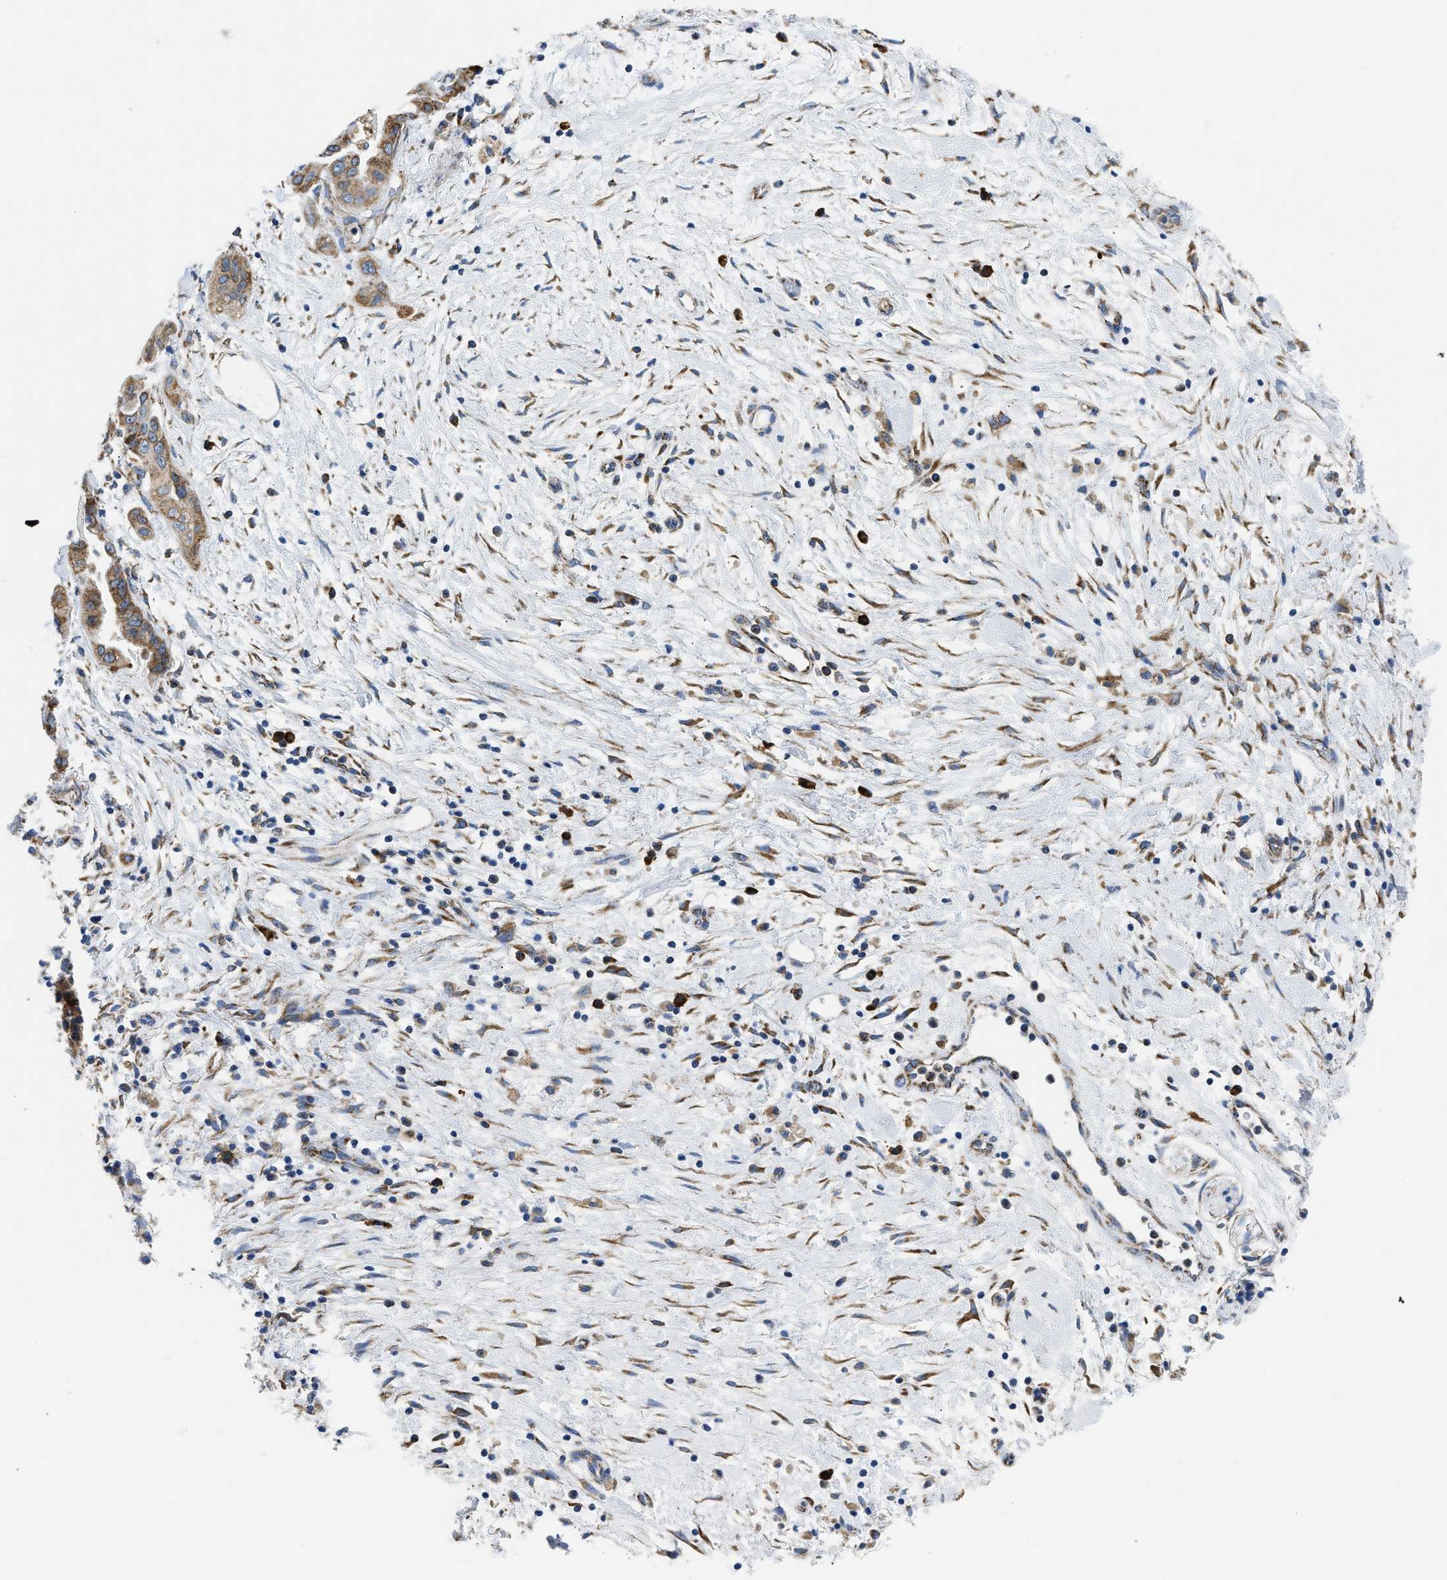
{"staining": {"intensity": "moderate", "quantity": ">75%", "location": "cytoplasmic/membranous"}, "tissue": "pancreatic cancer", "cell_type": "Tumor cells", "image_type": "cancer", "snomed": [{"axis": "morphology", "description": "Adenocarcinoma, NOS"}, {"axis": "topography", "description": "Pancreas"}], "caption": "Immunohistochemical staining of human pancreatic adenocarcinoma reveals medium levels of moderate cytoplasmic/membranous staining in about >75% of tumor cells.", "gene": "CYCS", "patient": {"sex": "female", "age": 75}}